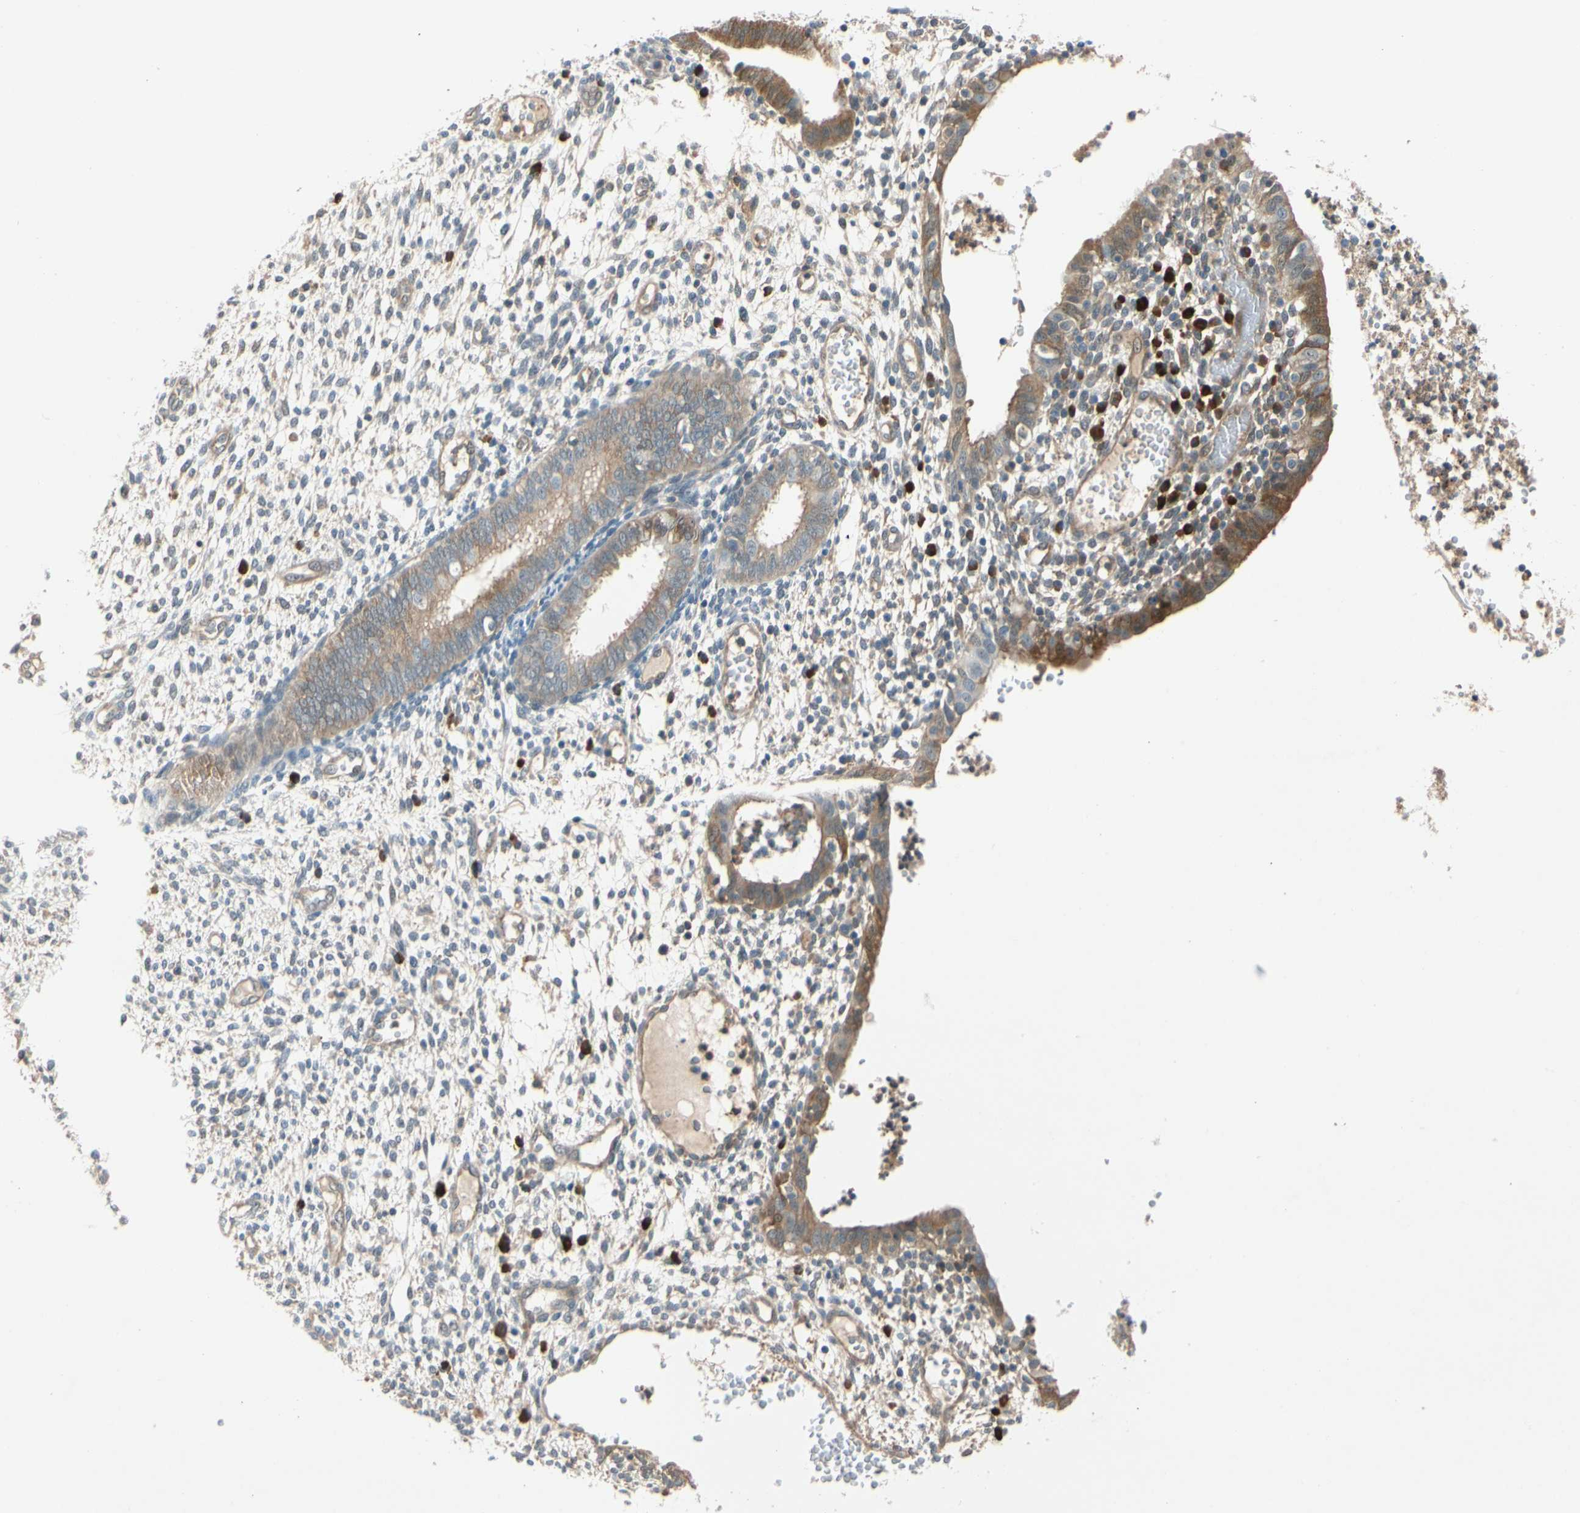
{"staining": {"intensity": "weak", "quantity": "25%-75%", "location": "cytoplasmic/membranous"}, "tissue": "endometrium", "cell_type": "Cells in endometrial stroma", "image_type": "normal", "snomed": [{"axis": "morphology", "description": "Normal tissue, NOS"}, {"axis": "topography", "description": "Endometrium"}], "caption": "A high-resolution micrograph shows immunohistochemistry (IHC) staining of unremarkable endometrium, which exhibits weak cytoplasmic/membranous staining in approximately 25%-75% of cells in endometrial stroma. (Stains: DAB in brown, nuclei in blue, Microscopy: brightfield microscopy at high magnification).", "gene": "WIPI1", "patient": {"sex": "female", "age": 35}}